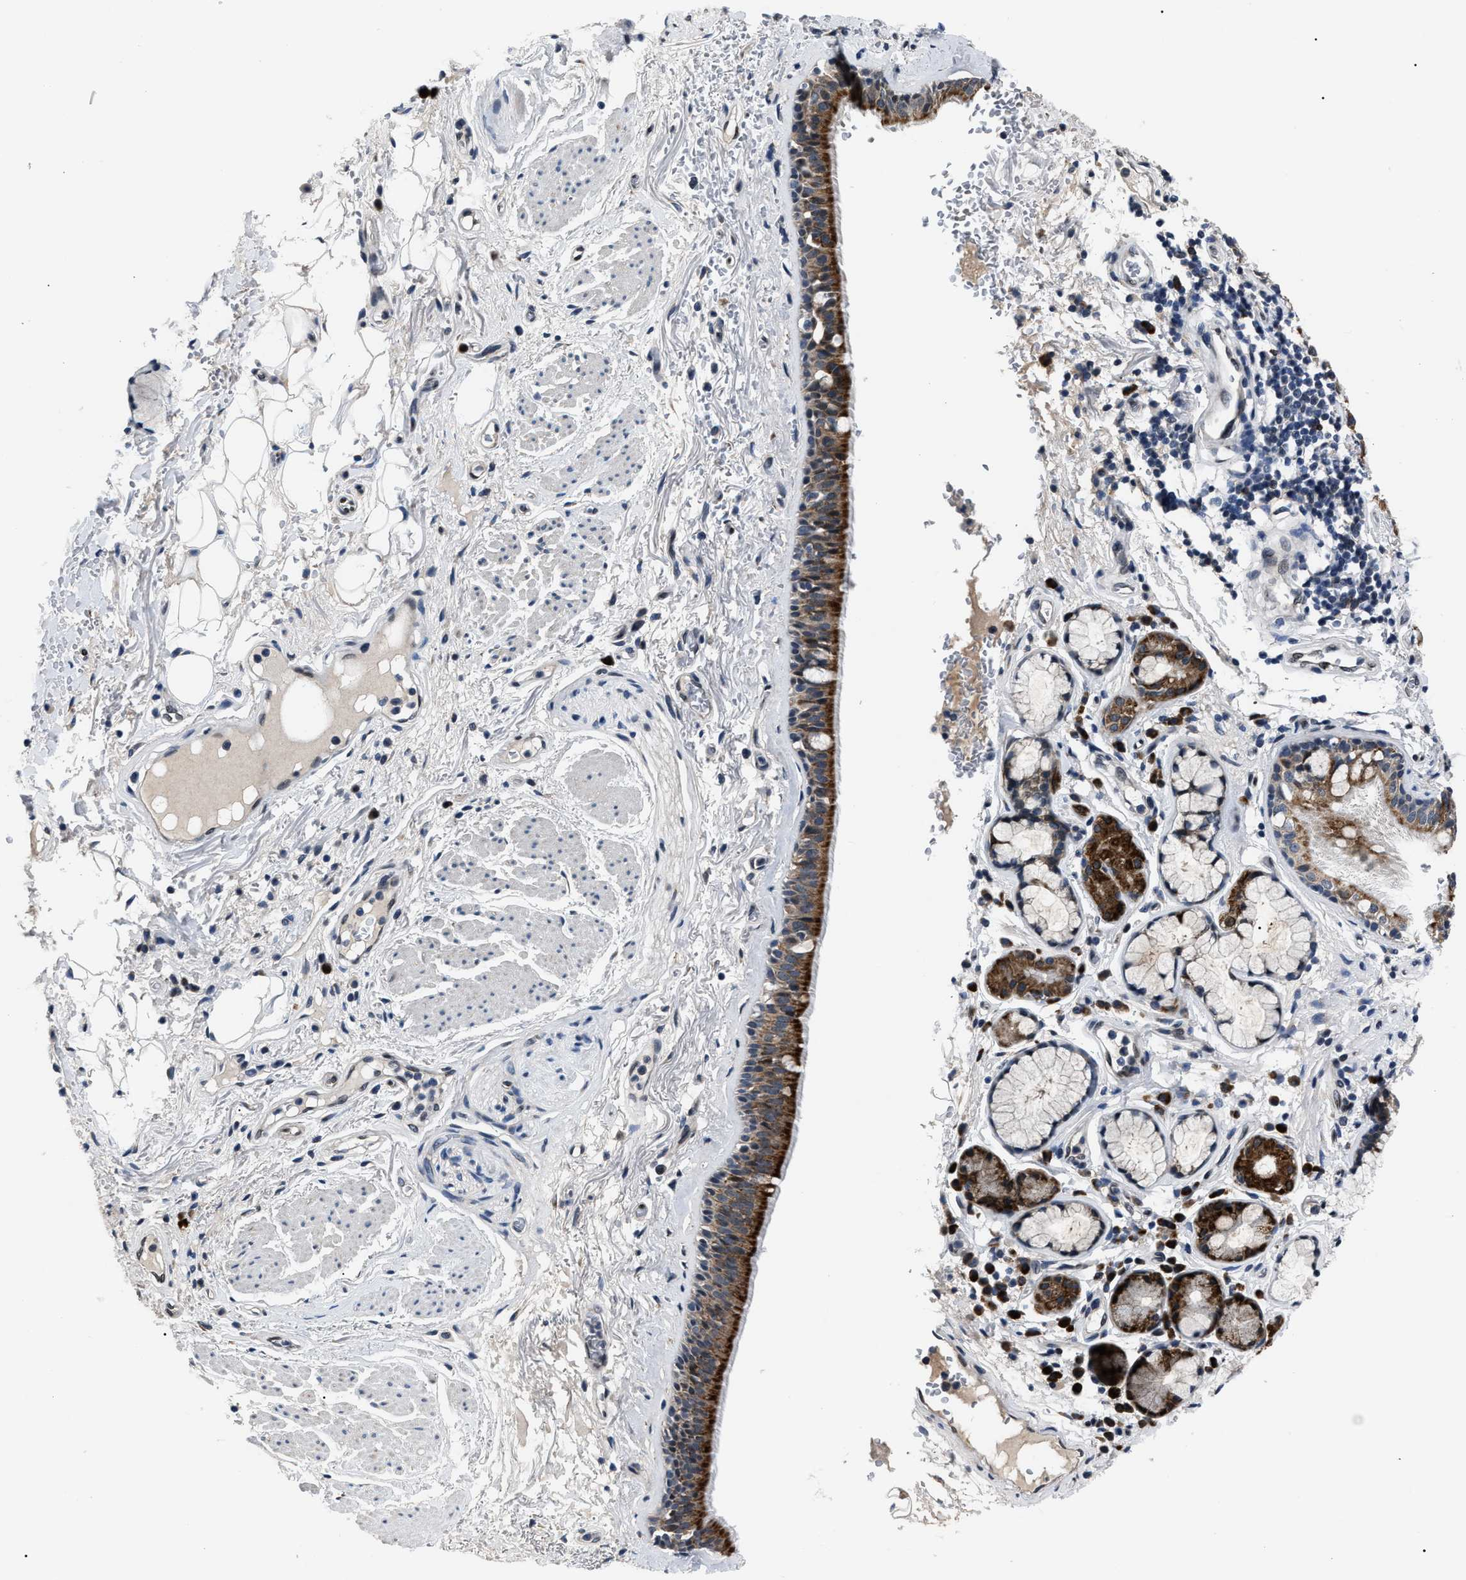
{"staining": {"intensity": "strong", "quantity": ">75%", "location": "cytoplasmic/membranous"}, "tissue": "bronchus", "cell_type": "Respiratory epithelial cells", "image_type": "normal", "snomed": [{"axis": "morphology", "description": "Normal tissue, NOS"}, {"axis": "topography", "description": "Cartilage tissue"}], "caption": "Strong cytoplasmic/membranous protein expression is identified in about >75% of respiratory epithelial cells in bronchus.", "gene": "LRRC14", "patient": {"sex": "female", "age": 63}}